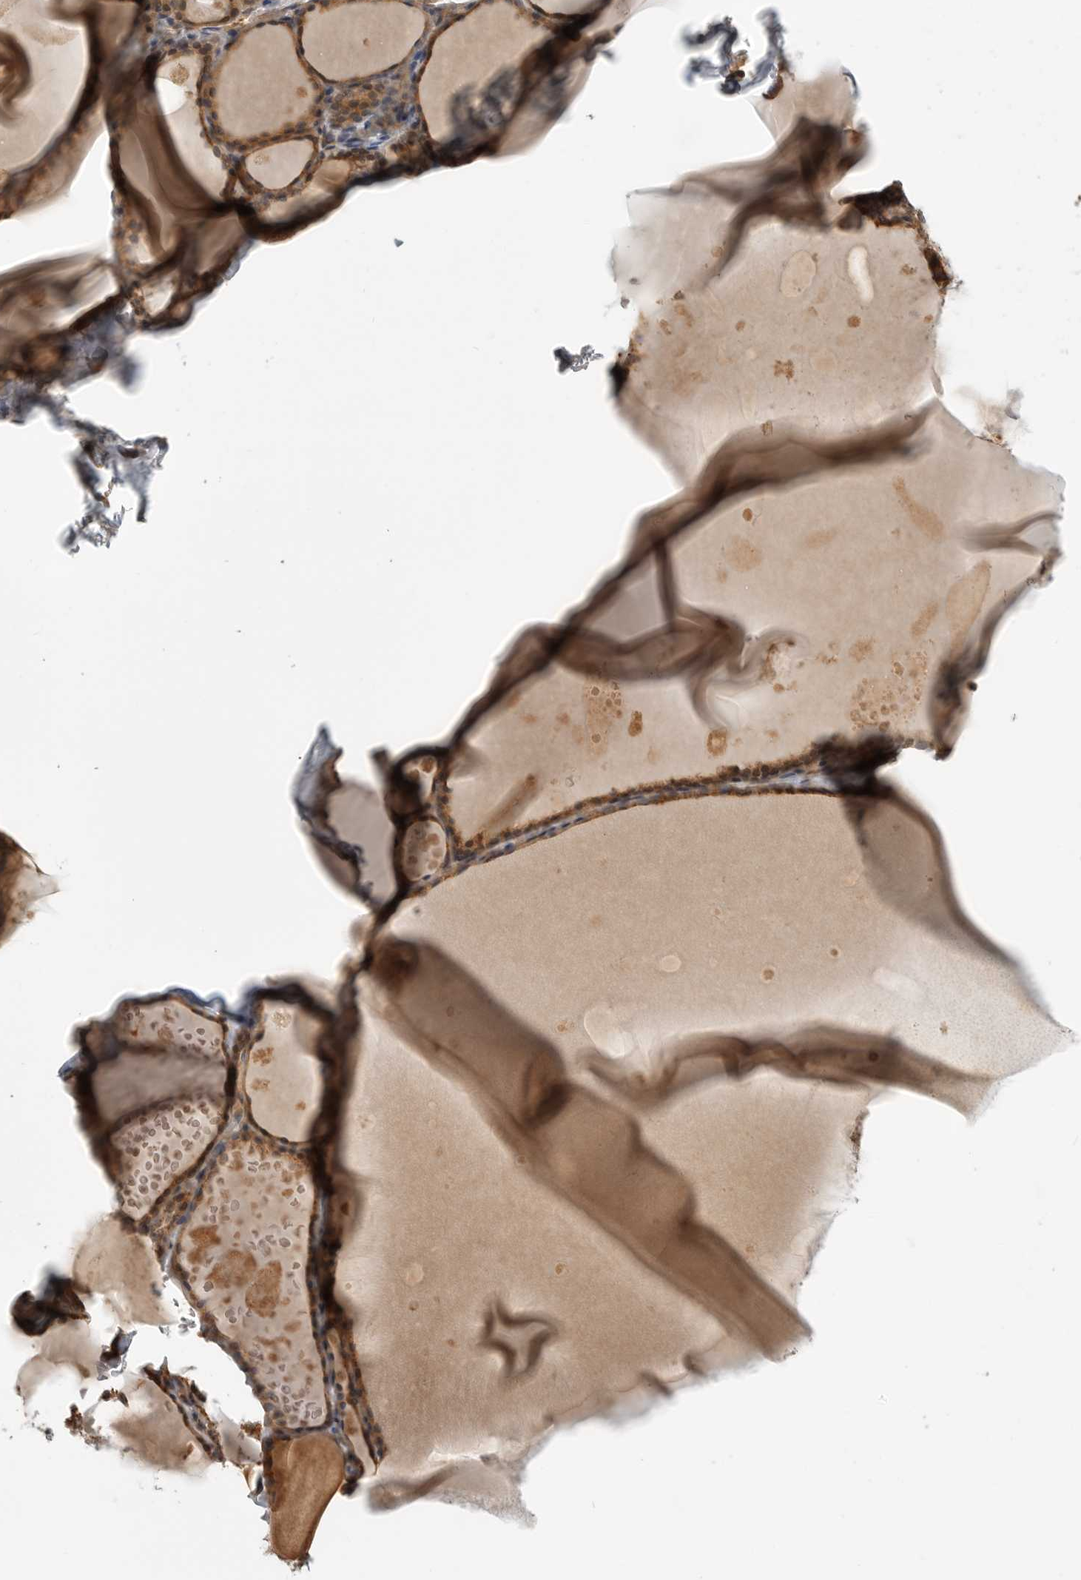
{"staining": {"intensity": "moderate", "quantity": ">75%", "location": "cytoplasmic/membranous"}, "tissue": "thyroid gland", "cell_type": "Glandular cells", "image_type": "normal", "snomed": [{"axis": "morphology", "description": "Normal tissue, NOS"}, {"axis": "topography", "description": "Thyroid gland"}], "caption": "Thyroid gland stained for a protein exhibits moderate cytoplasmic/membranous positivity in glandular cells. The protein of interest is shown in brown color, while the nuclei are stained blue.", "gene": "CUEDC1", "patient": {"sex": "male", "age": 56}}